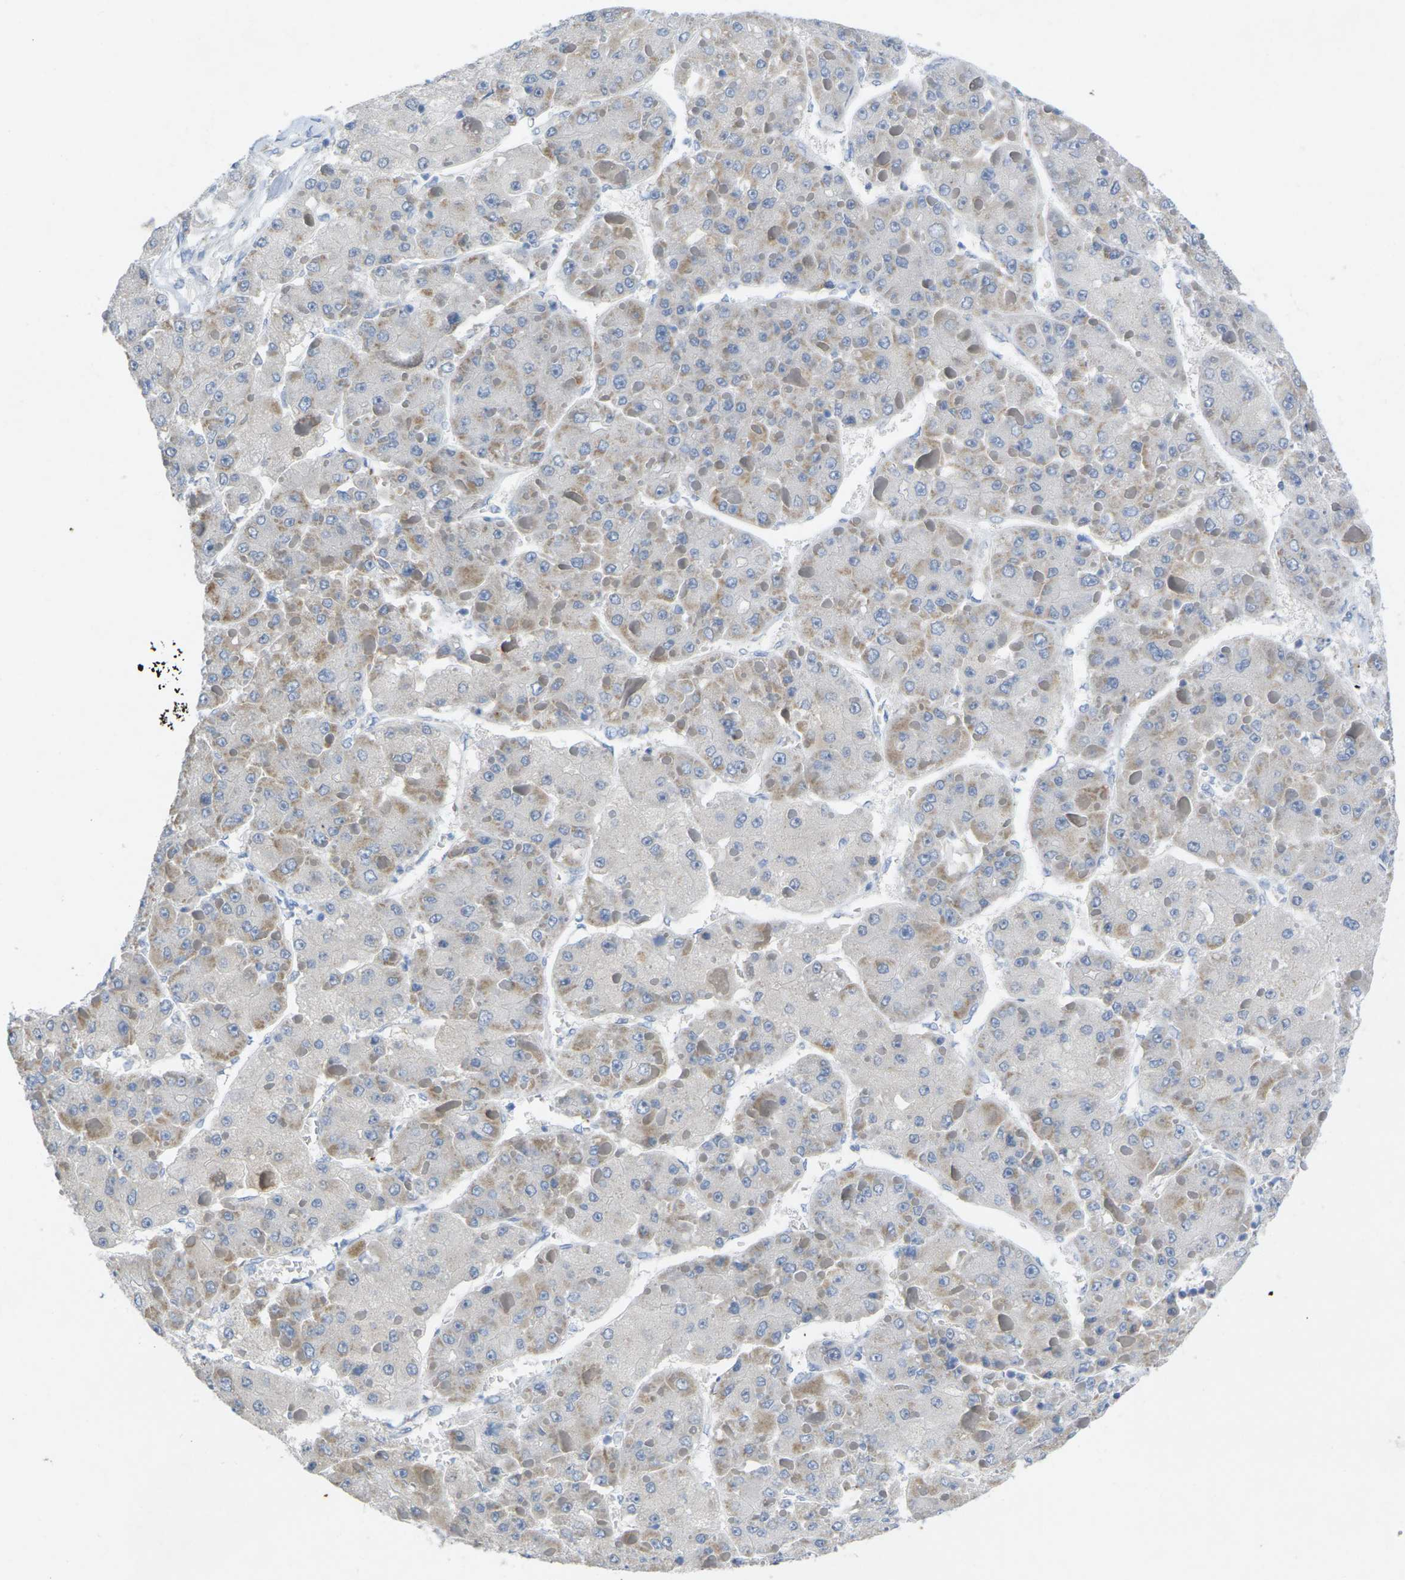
{"staining": {"intensity": "moderate", "quantity": "25%-75%", "location": "cytoplasmic/membranous"}, "tissue": "liver cancer", "cell_type": "Tumor cells", "image_type": "cancer", "snomed": [{"axis": "morphology", "description": "Carcinoma, Hepatocellular, NOS"}, {"axis": "topography", "description": "Liver"}], "caption": "Immunohistochemistry (DAB (3,3'-diaminobenzidine)) staining of liver cancer (hepatocellular carcinoma) exhibits moderate cytoplasmic/membranous protein staining in about 25%-75% of tumor cells. (brown staining indicates protein expression, while blue staining denotes nuclei).", "gene": "TNNI3", "patient": {"sex": "female", "age": 73}}